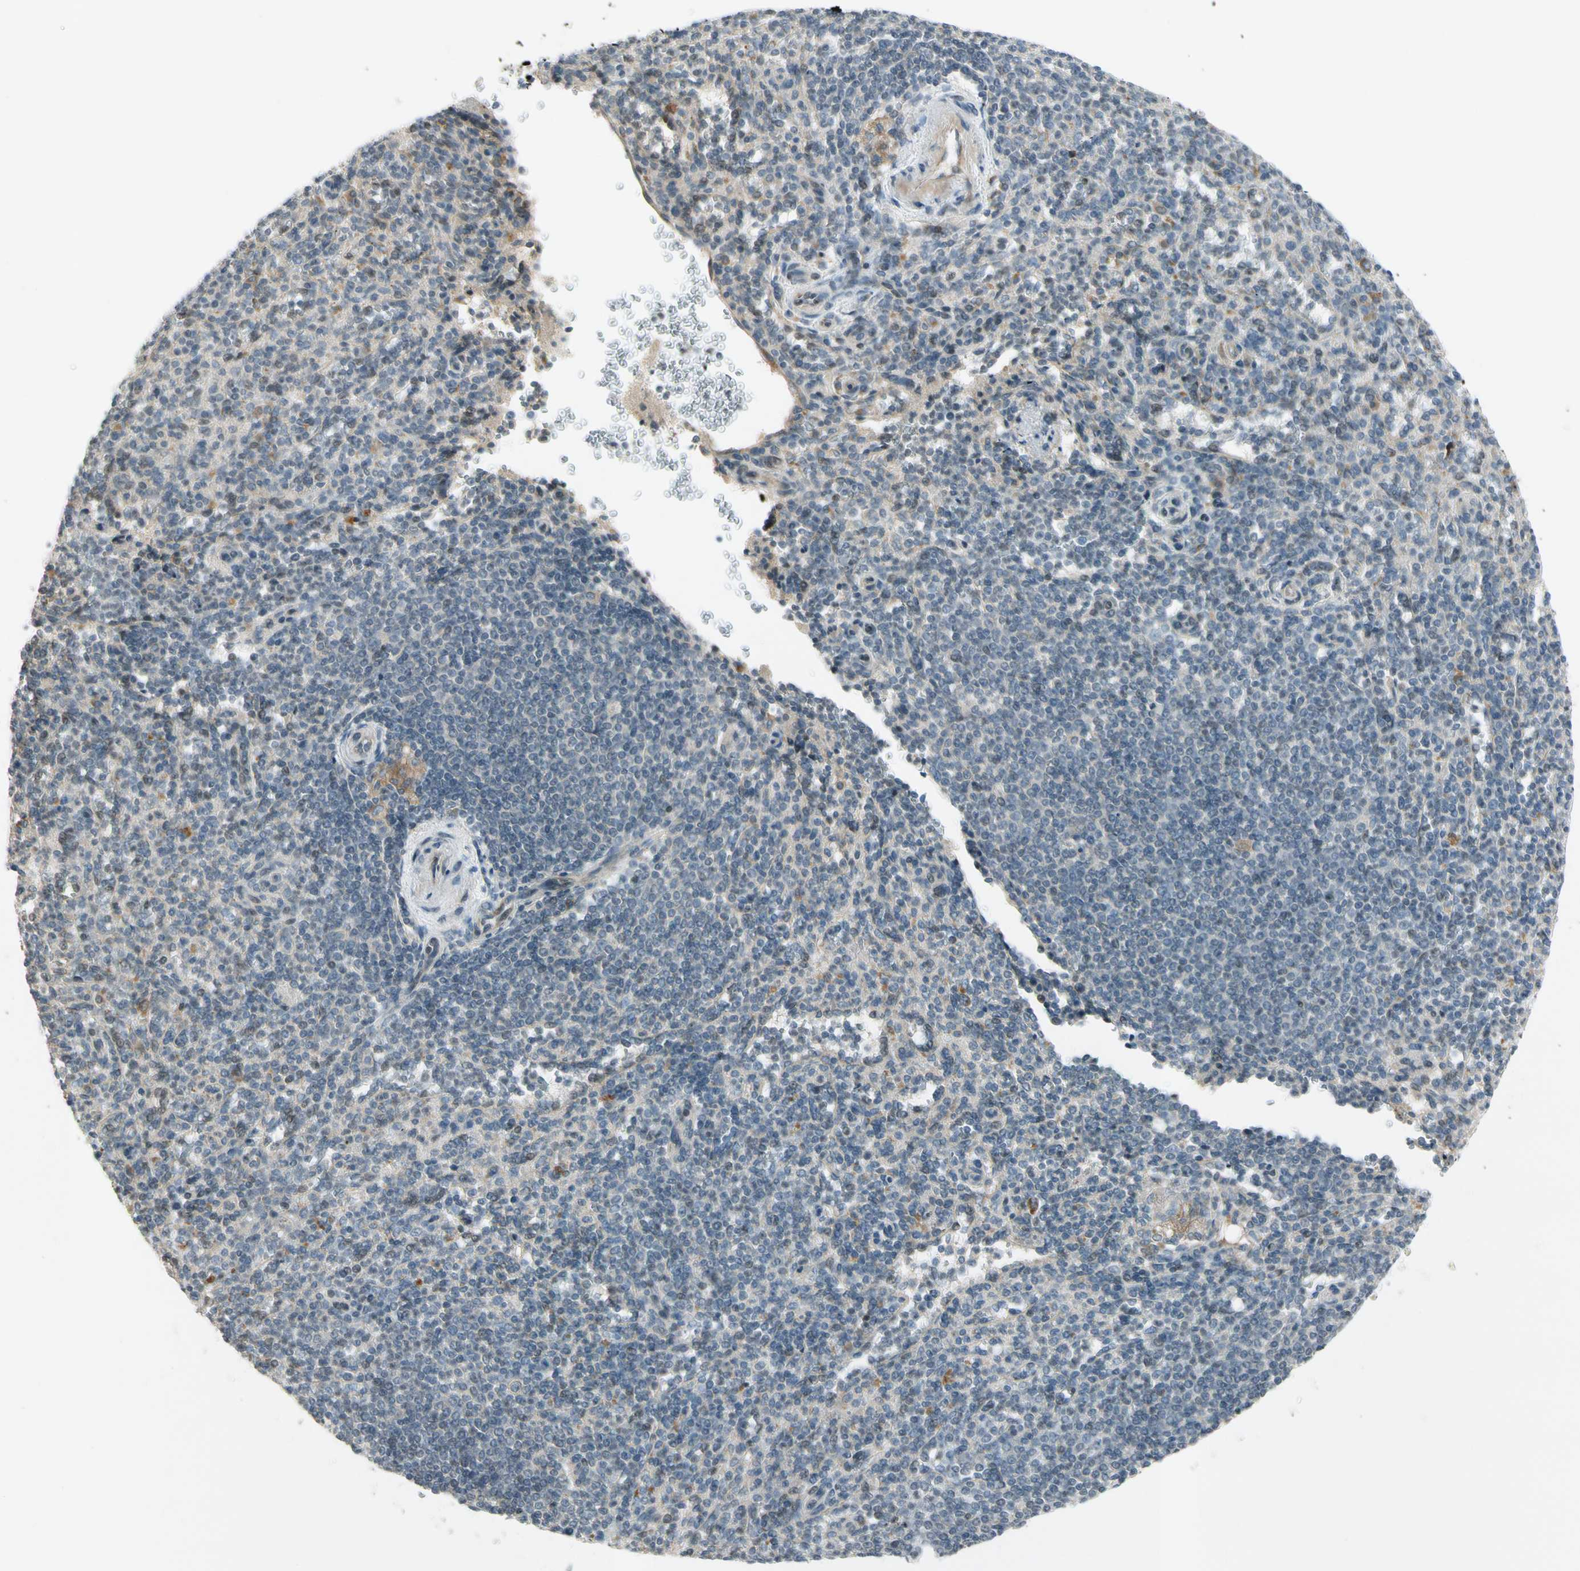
{"staining": {"intensity": "weak", "quantity": "<25%", "location": "cytoplasmic/membranous,nuclear"}, "tissue": "spleen", "cell_type": "Cells in red pulp", "image_type": "normal", "snomed": [{"axis": "morphology", "description": "Normal tissue, NOS"}, {"axis": "topography", "description": "Spleen"}], "caption": "Immunohistochemistry (IHC) micrograph of normal spleen: human spleen stained with DAB (3,3'-diaminobenzidine) exhibits no significant protein expression in cells in red pulp.", "gene": "ICAM5", "patient": {"sex": "female", "age": 74}}